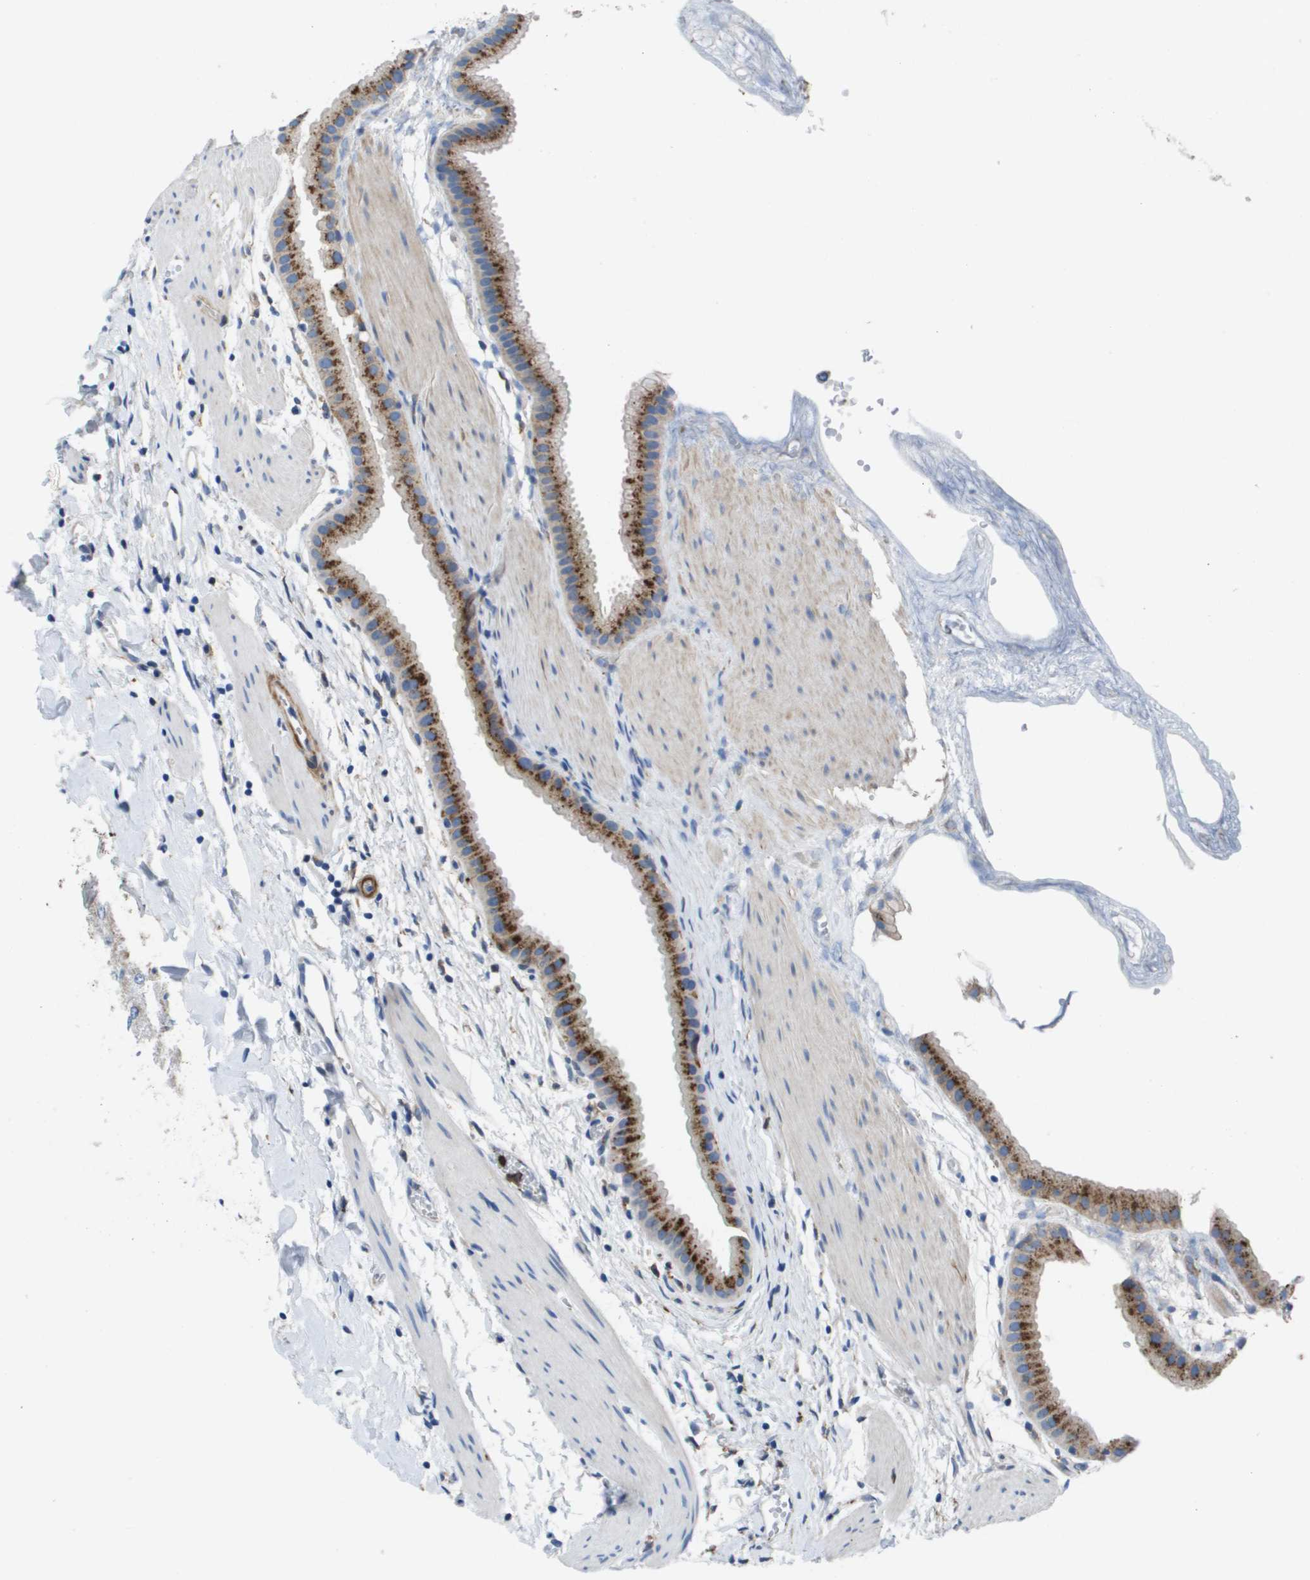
{"staining": {"intensity": "strong", "quantity": ">75%", "location": "cytoplasmic/membranous"}, "tissue": "gallbladder", "cell_type": "Glandular cells", "image_type": "normal", "snomed": [{"axis": "morphology", "description": "Normal tissue, NOS"}, {"axis": "topography", "description": "Gallbladder"}], "caption": "This histopathology image shows IHC staining of benign human gallbladder, with high strong cytoplasmic/membranous staining in about >75% of glandular cells.", "gene": "SLC37A2", "patient": {"sex": "female", "age": 64}}